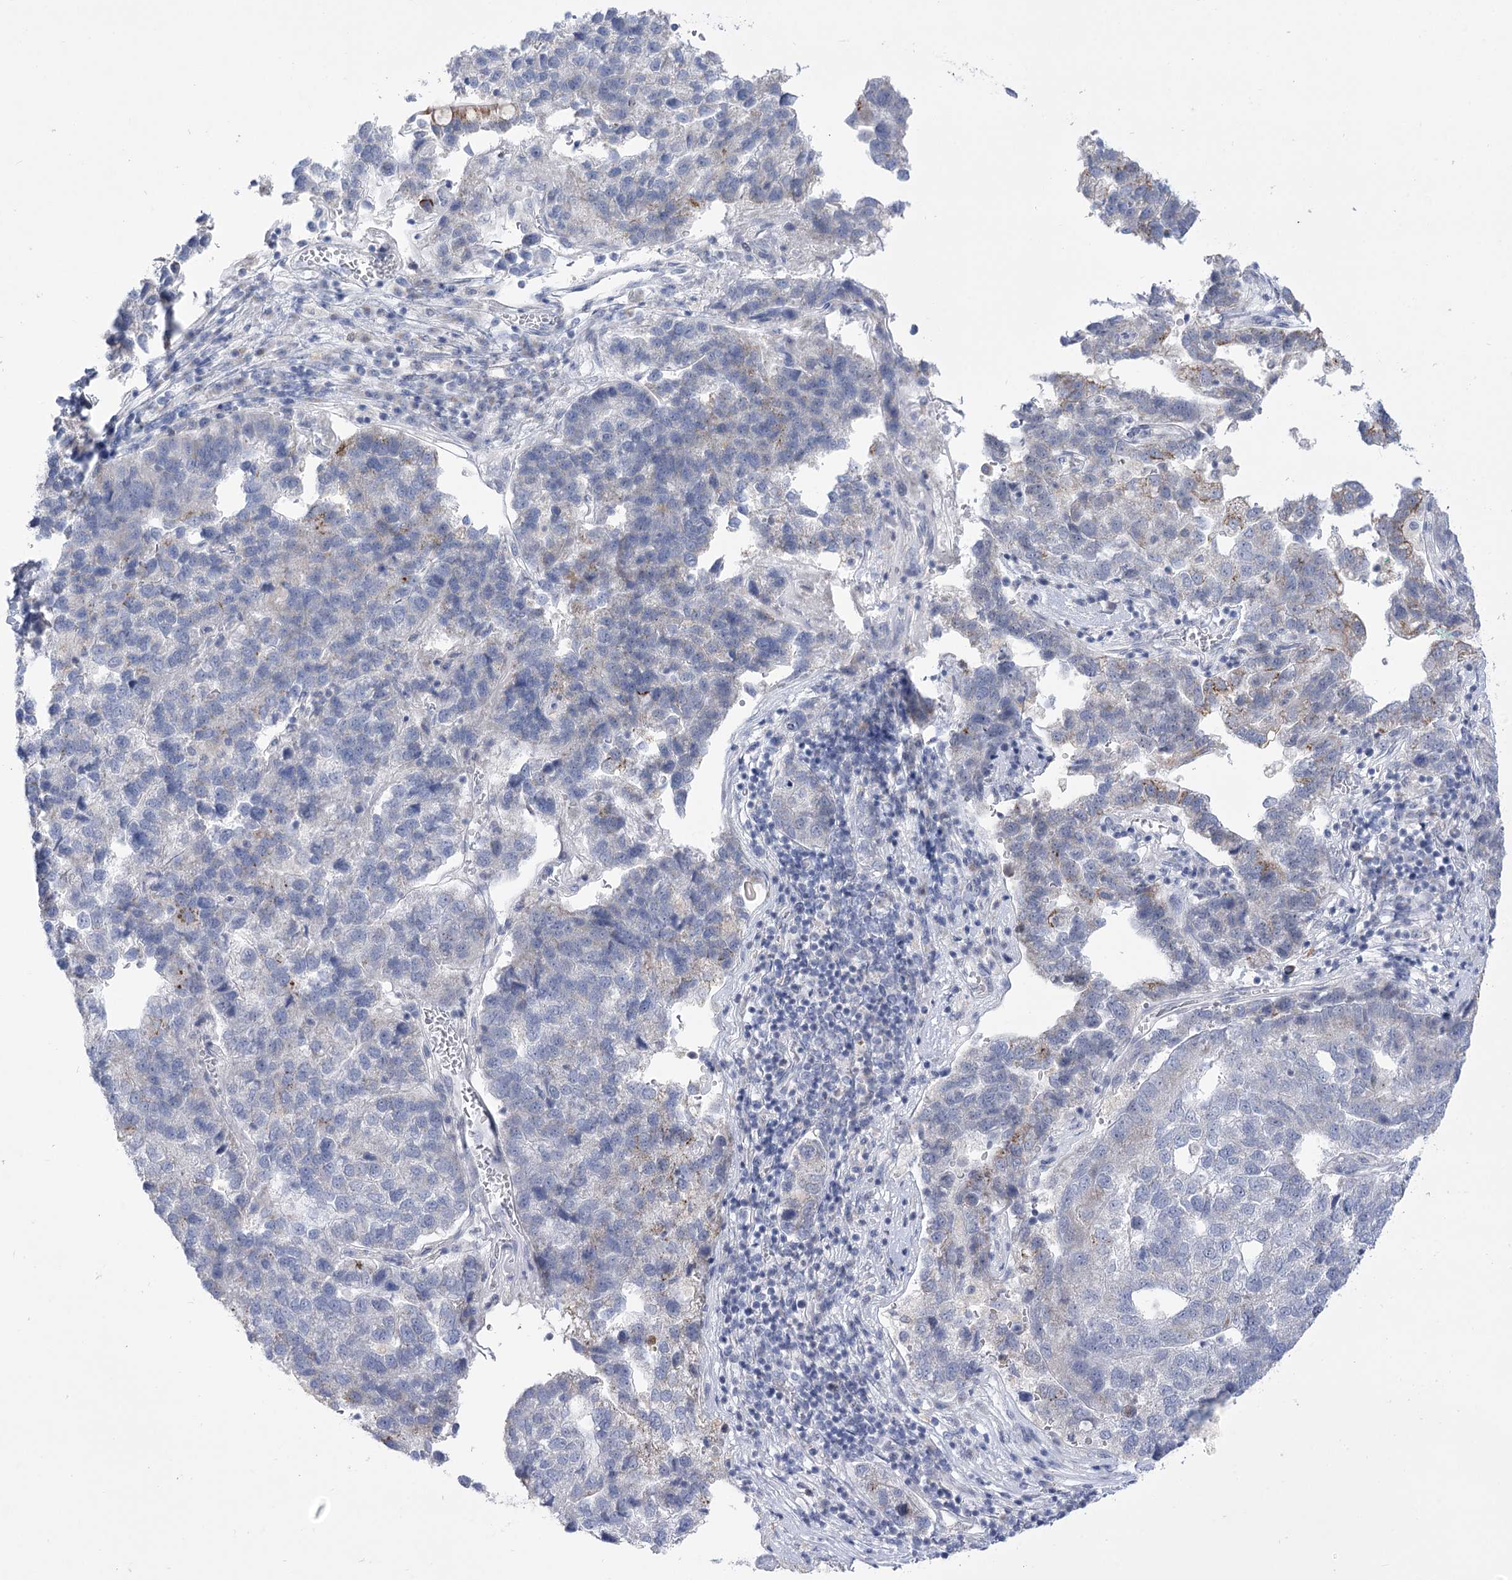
{"staining": {"intensity": "negative", "quantity": "none", "location": "none"}, "tissue": "pancreatic cancer", "cell_type": "Tumor cells", "image_type": "cancer", "snomed": [{"axis": "morphology", "description": "Adenocarcinoma, NOS"}, {"axis": "topography", "description": "Pancreas"}], "caption": "Immunohistochemistry (IHC) of human pancreatic adenocarcinoma demonstrates no staining in tumor cells.", "gene": "BEND7", "patient": {"sex": "female", "age": 61}}